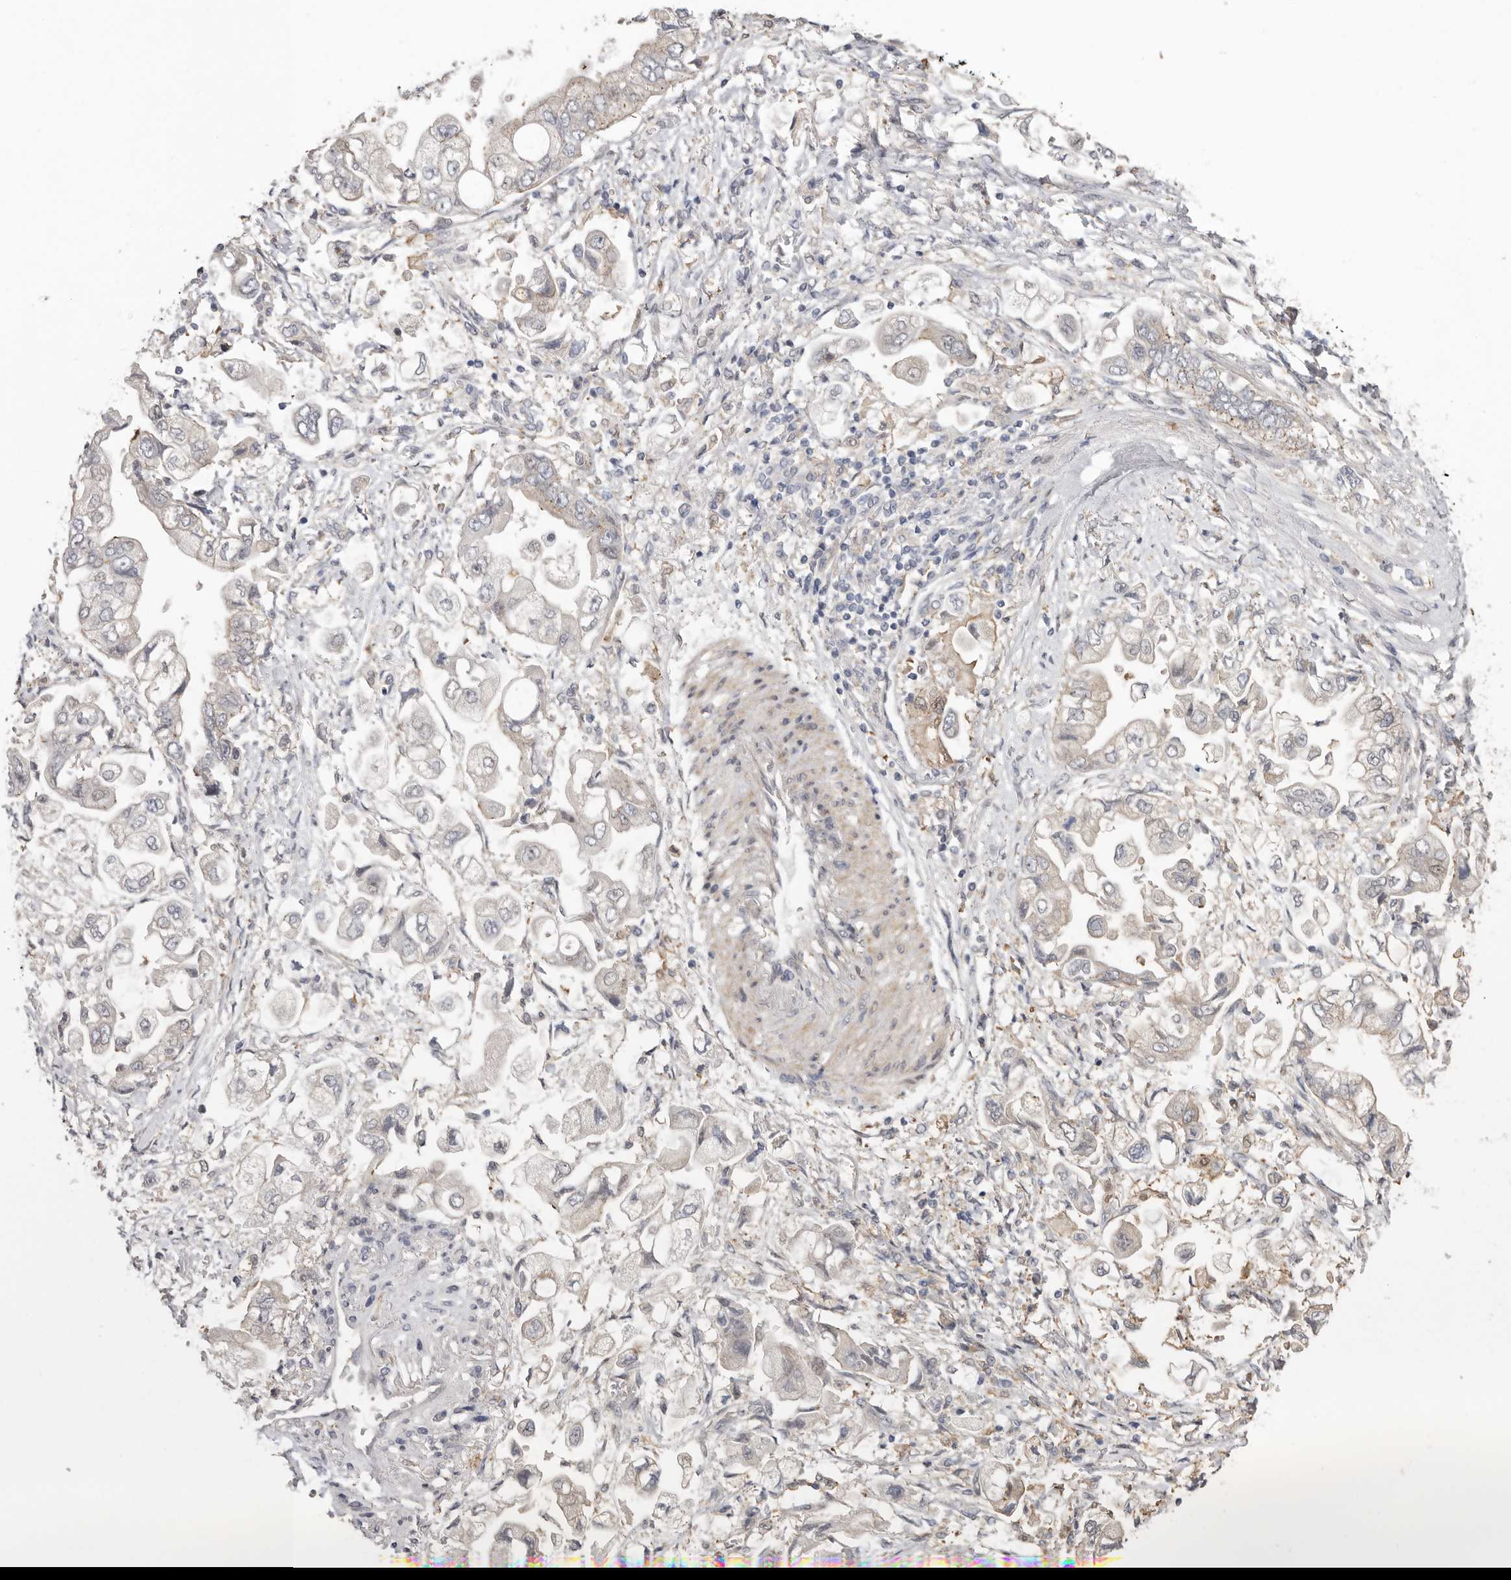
{"staining": {"intensity": "negative", "quantity": "none", "location": "none"}, "tissue": "stomach cancer", "cell_type": "Tumor cells", "image_type": "cancer", "snomed": [{"axis": "morphology", "description": "Adenocarcinoma, NOS"}, {"axis": "topography", "description": "Stomach"}], "caption": "An immunohistochemistry (IHC) micrograph of stomach adenocarcinoma is shown. There is no staining in tumor cells of stomach adenocarcinoma. (DAB (3,3'-diaminobenzidine) IHC visualized using brightfield microscopy, high magnification).", "gene": "MSRB2", "patient": {"sex": "male", "age": 62}}